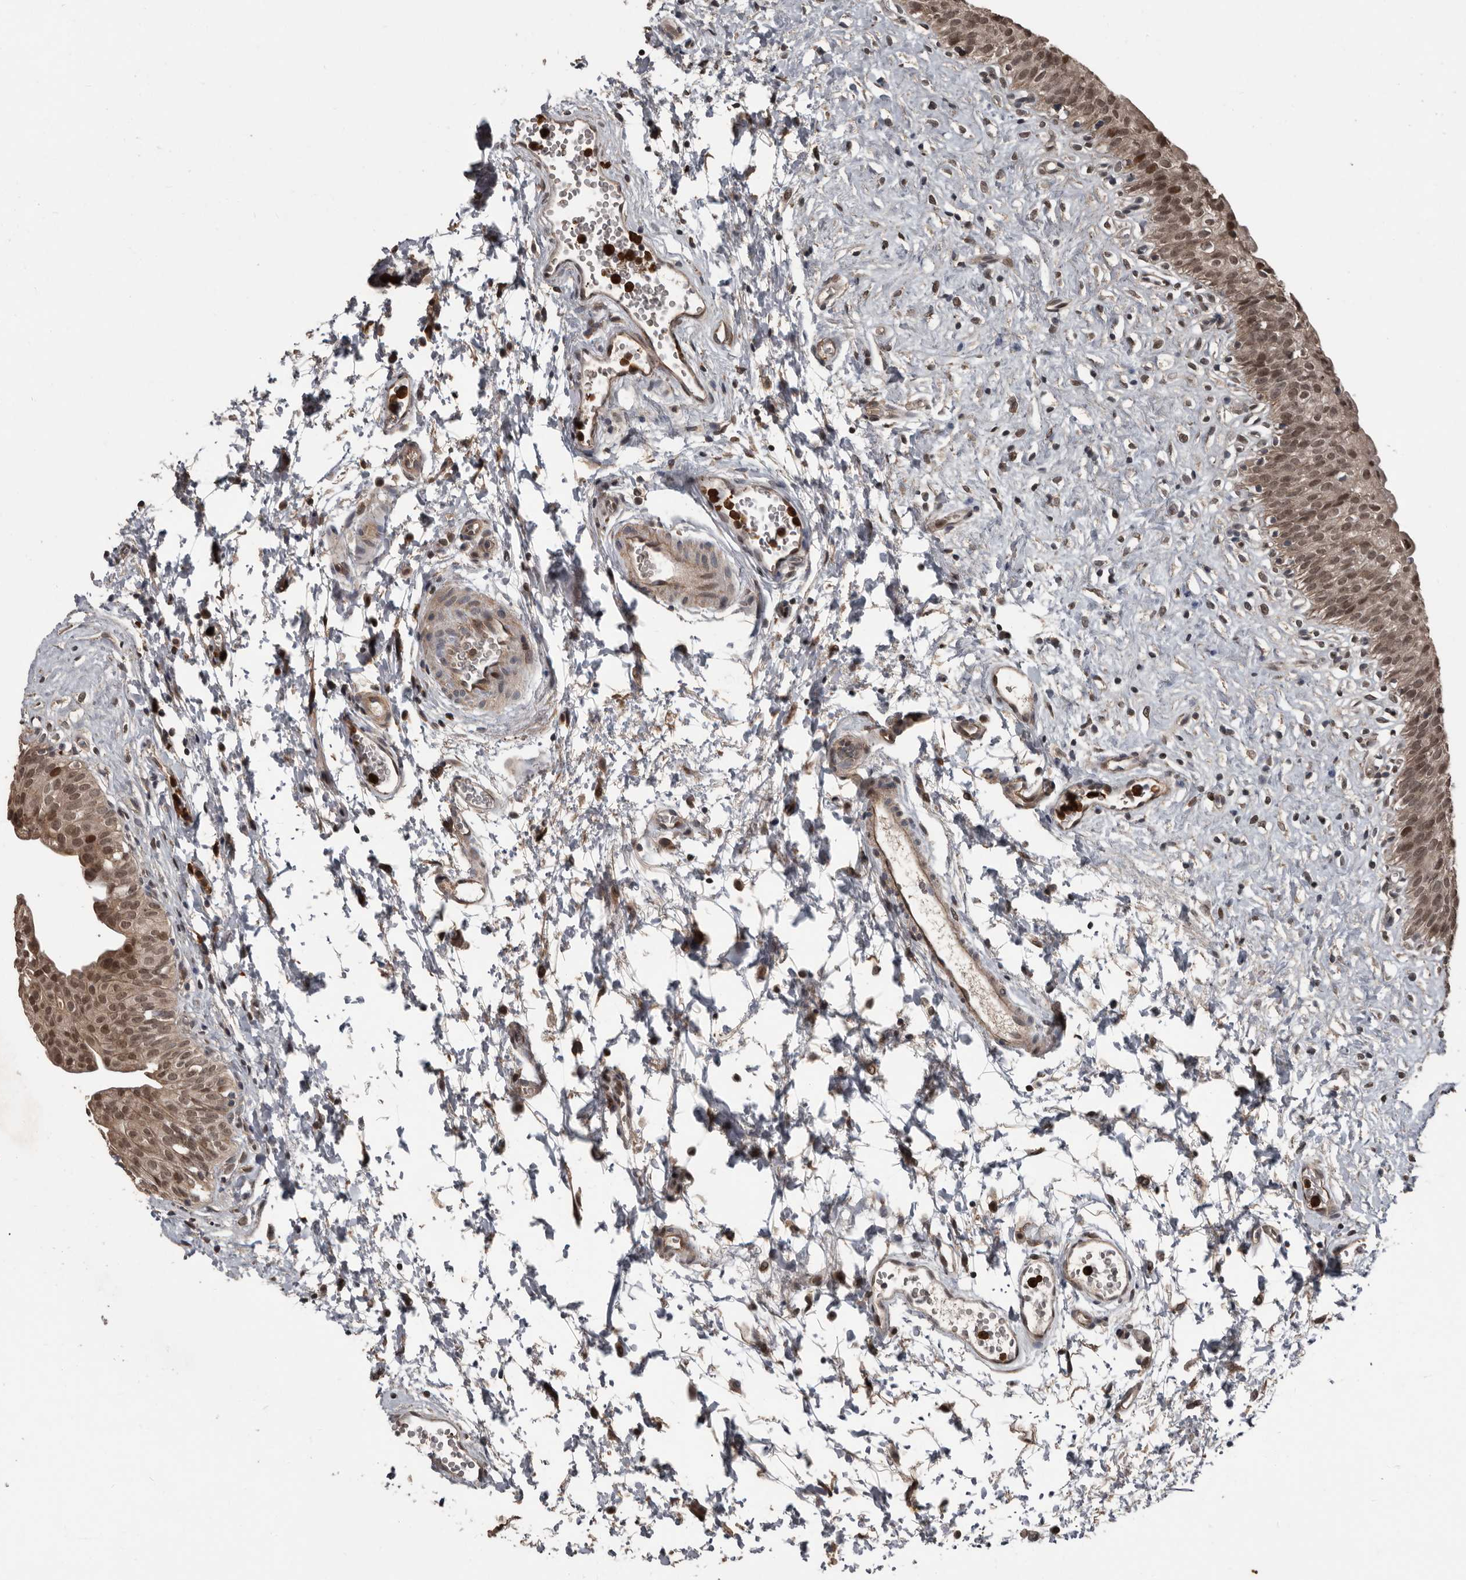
{"staining": {"intensity": "moderate", "quantity": ">75%", "location": "cytoplasmic/membranous,nuclear"}, "tissue": "urinary bladder", "cell_type": "Urothelial cells", "image_type": "normal", "snomed": [{"axis": "morphology", "description": "Normal tissue, NOS"}, {"axis": "topography", "description": "Urinary bladder"}], "caption": "Protein expression analysis of unremarkable urinary bladder displays moderate cytoplasmic/membranous,nuclear positivity in approximately >75% of urothelial cells. (IHC, brightfield microscopy, high magnification).", "gene": "FSBP", "patient": {"sex": "male", "age": 51}}